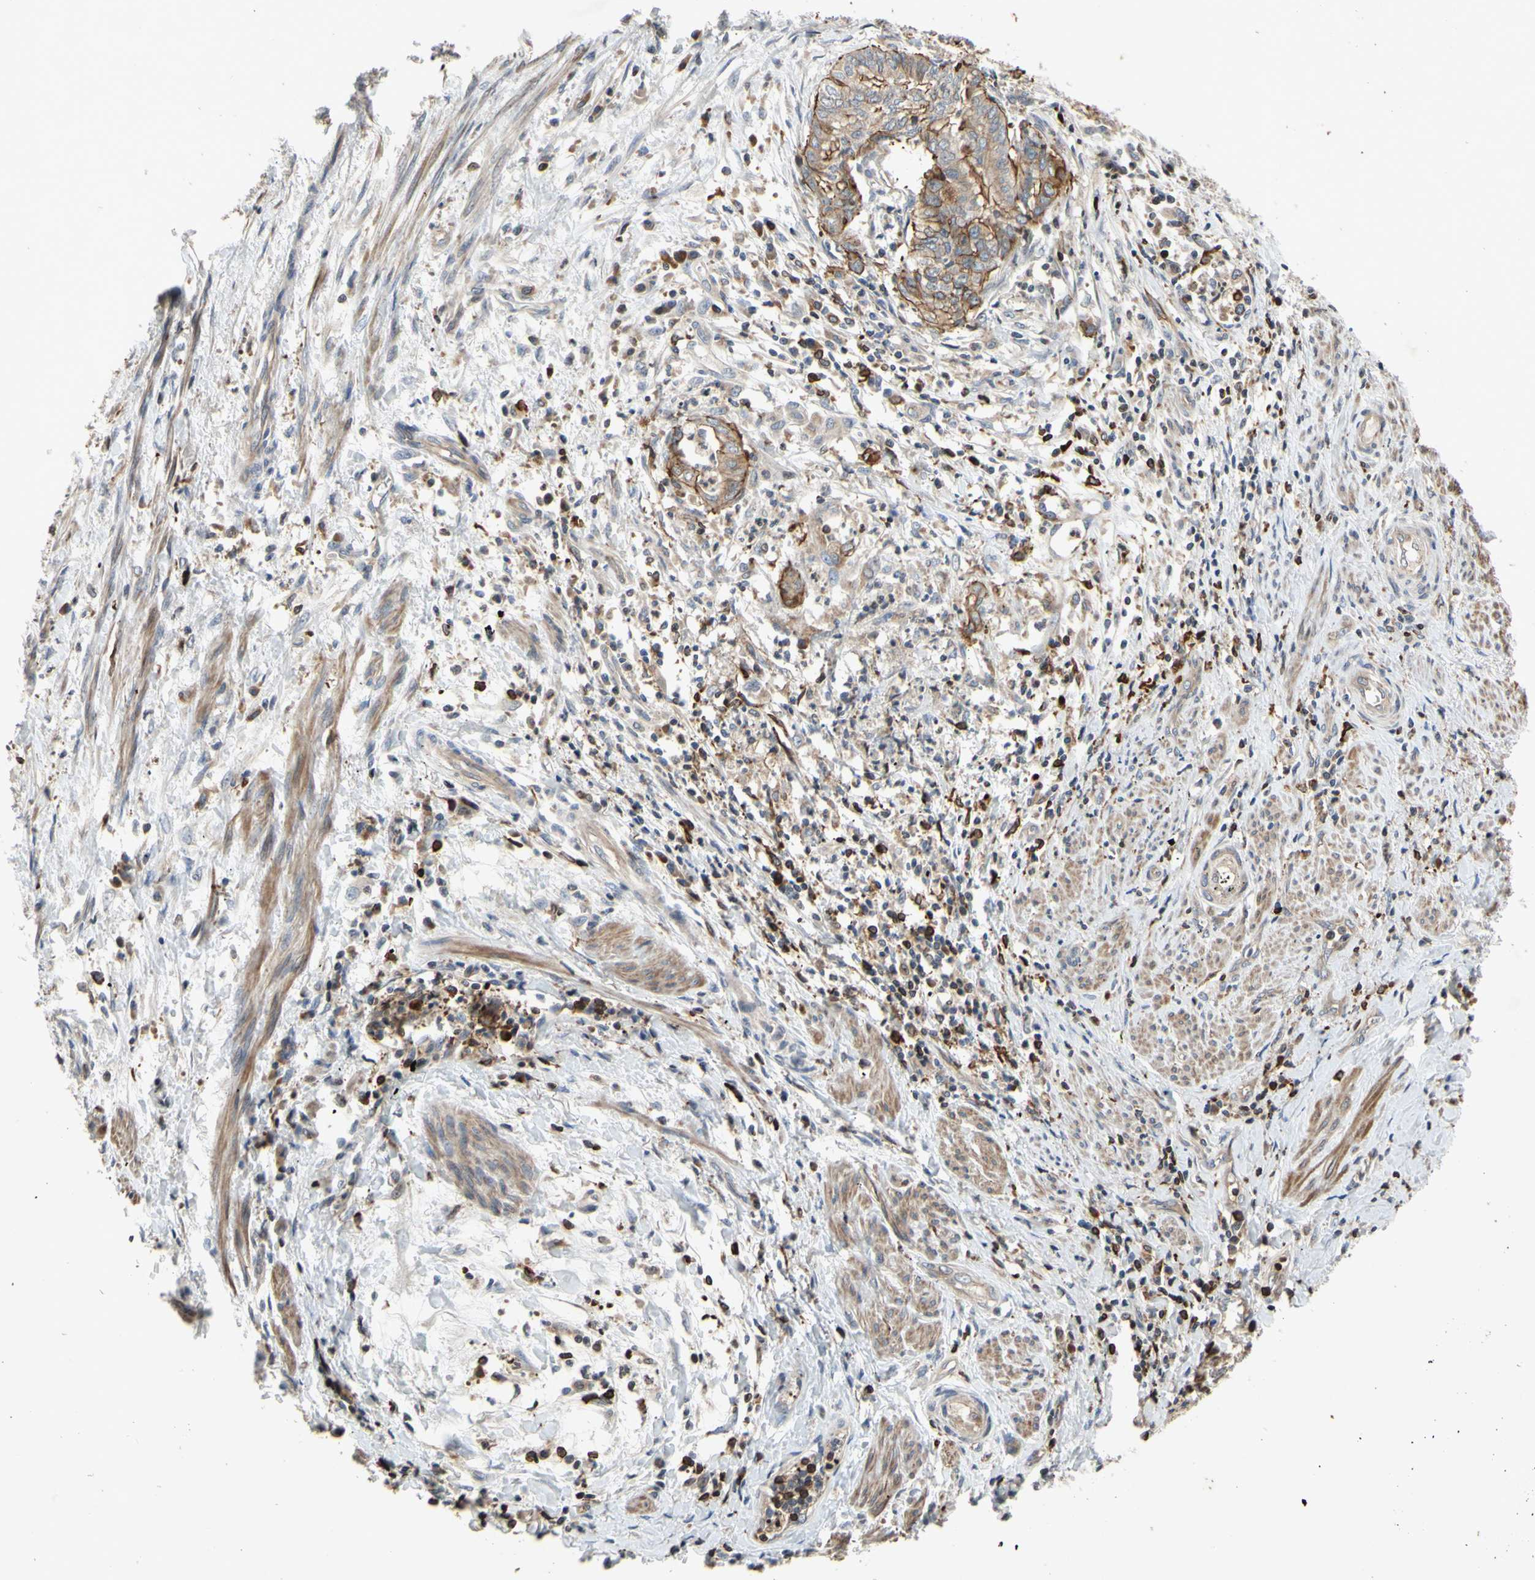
{"staining": {"intensity": "weak", "quantity": ">75%", "location": "cytoplasmic/membranous"}, "tissue": "endometrial cancer", "cell_type": "Tumor cells", "image_type": "cancer", "snomed": [{"axis": "morphology", "description": "Necrosis, NOS"}, {"axis": "morphology", "description": "Adenocarcinoma, NOS"}, {"axis": "topography", "description": "Endometrium"}], "caption": "Adenocarcinoma (endometrial) was stained to show a protein in brown. There is low levels of weak cytoplasmic/membranous staining in about >75% of tumor cells.", "gene": "PLXNA2", "patient": {"sex": "female", "age": 79}}